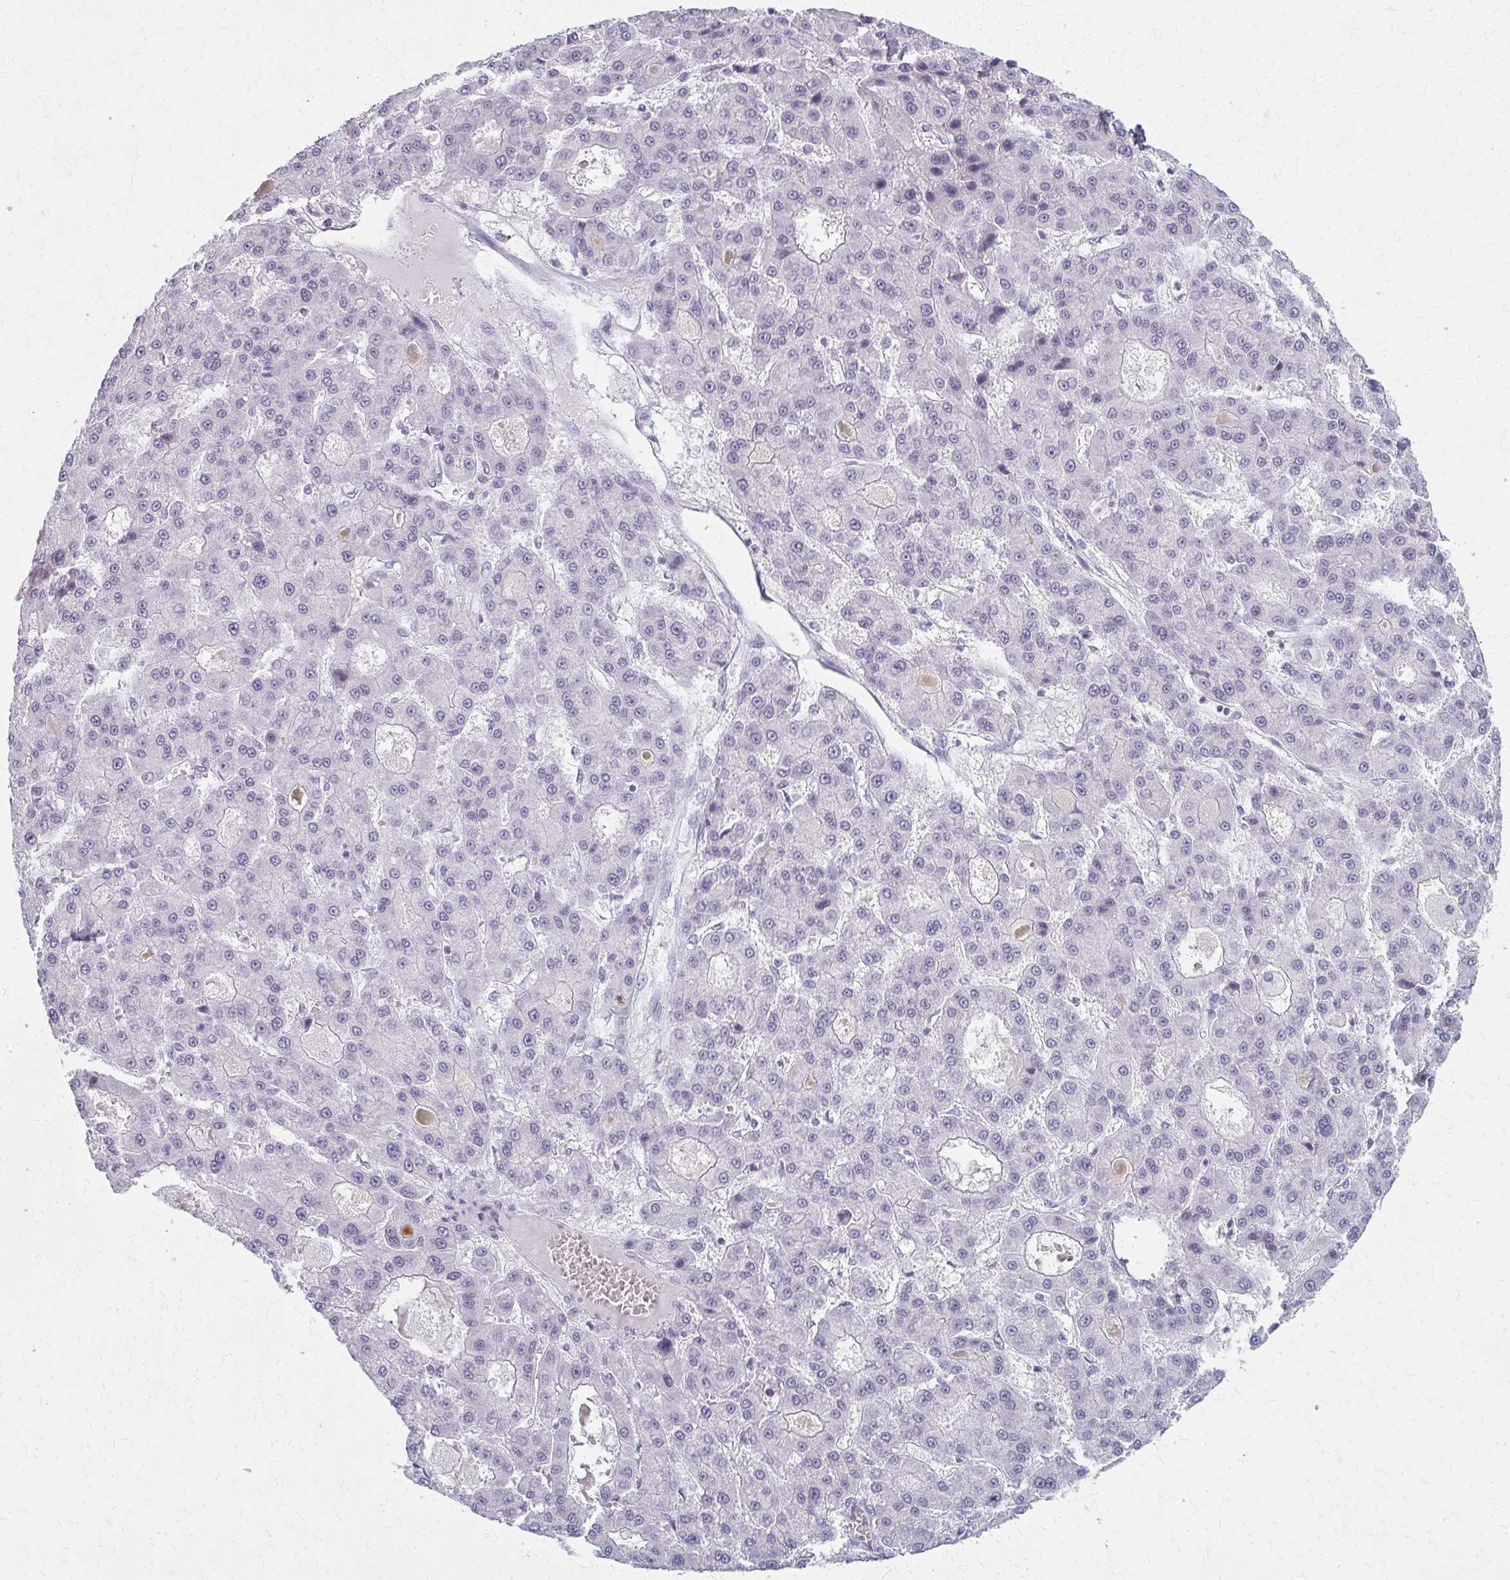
{"staining": {"intensity": "negative", "quantity": "none", "location": "none"}, "tissue": "liver cancer", "cell_type": "Tumor cells", "image_type": "cancer", "snomed": [{"axis": "morphology", "description": "Carcinoma, Hepatocellular, NOS"}, {"axis": "topography", "description": "Liver"}], "caption": "An image of liver cancer stained for a protein exhibits no brown staining in tumor cells. (Immunohistochemistry (ihc), brightfield microscopy, high magnification).", "gene": "CASQ2", "patient": {"sex": "male", "age": 70}}